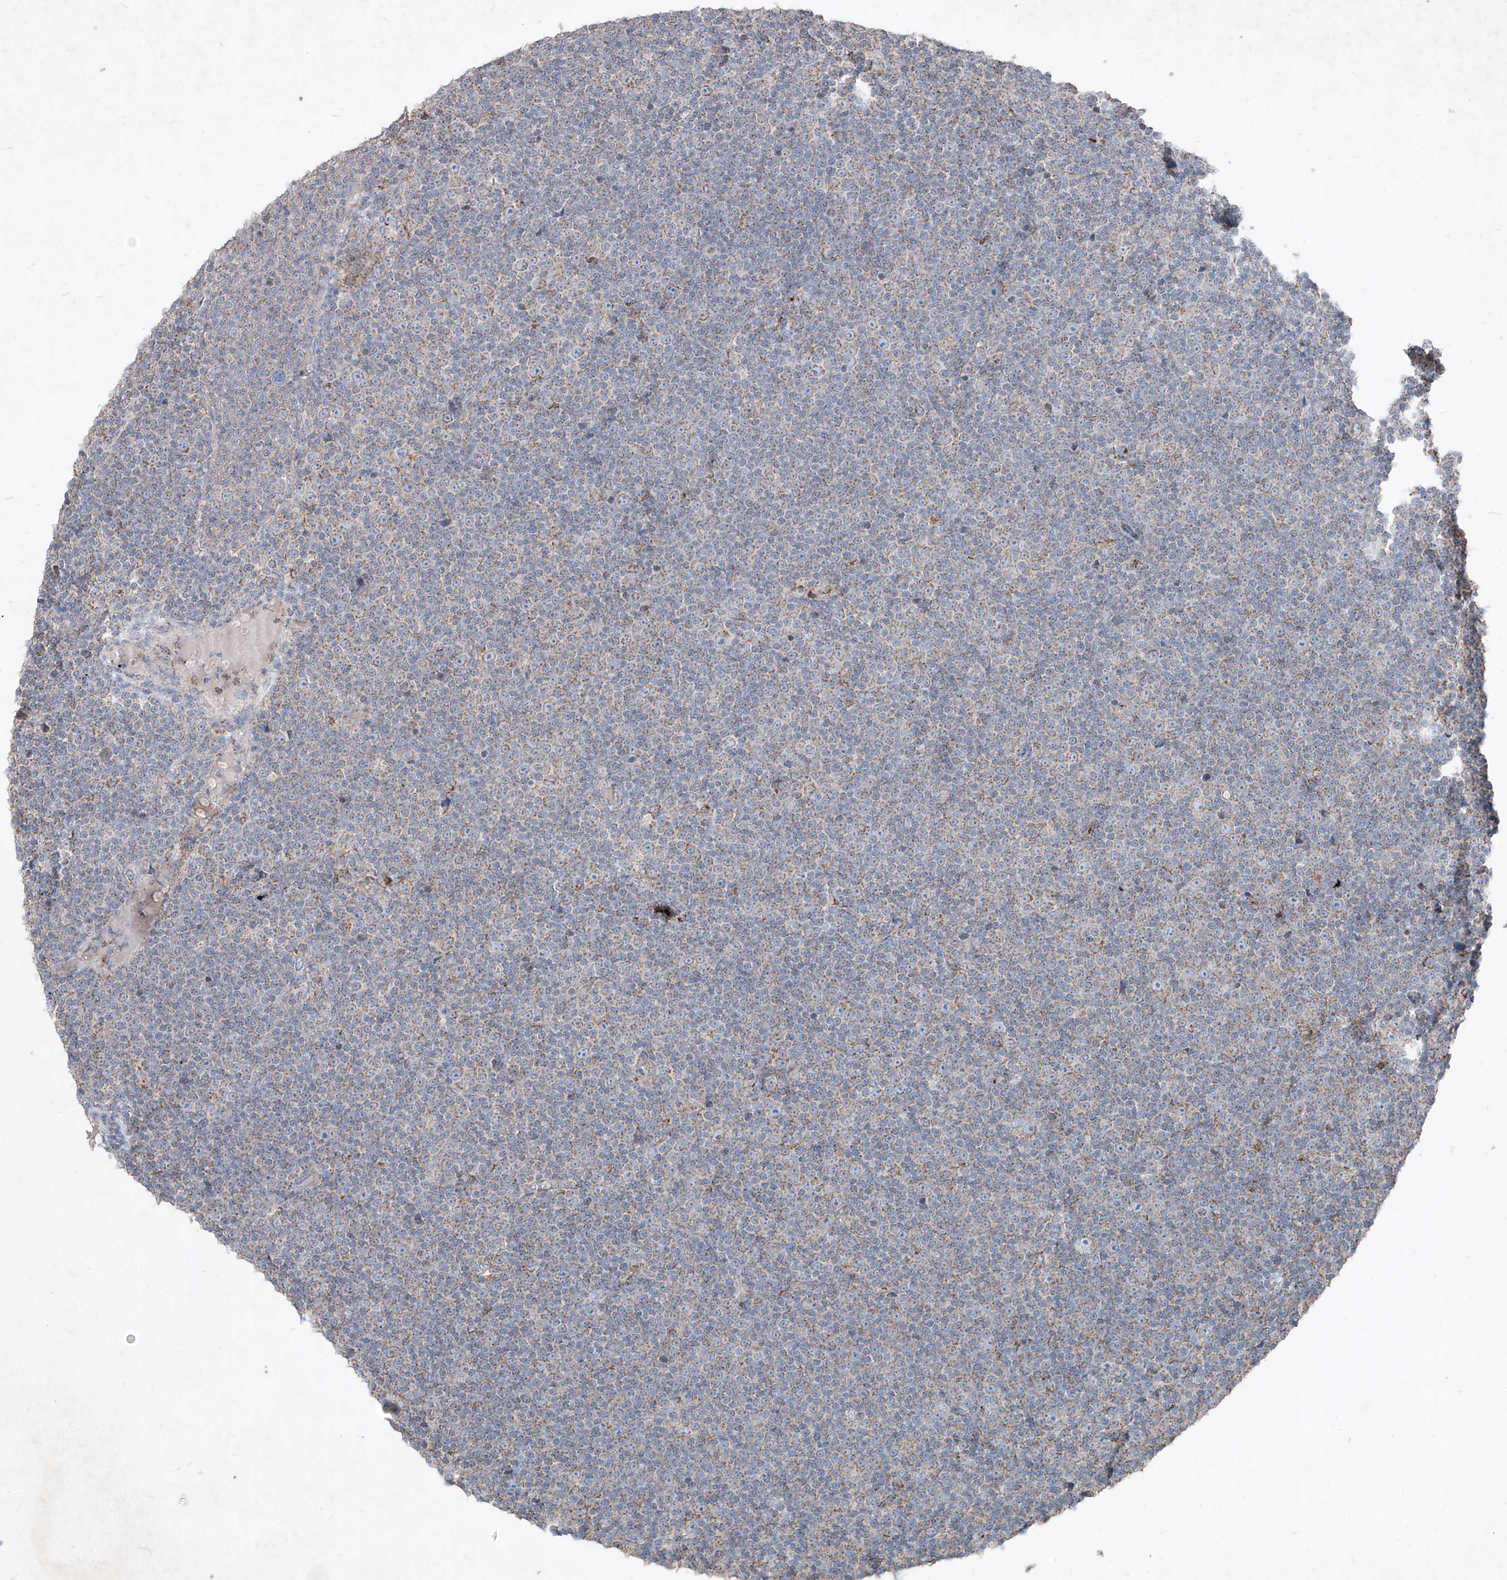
{"staining": {"intensity": "weak", "quantity": "25%-75%", "location": "cytoplasmic/membranous"}, "tissue": "lymphoma", "cell_type": "Tumor cells", "image_type": "cancer", "snomed": [{"axis": "morphology", "description": "Malignant lymphoma, non-Hodgkin's type, Low grade"}, {"axis": "topography", "description": "Lymph node"}], "caption": "Brown immunohistochemical staining in lymphoma reveals weak cytoplasmic/membranous staining in approximately 25%-75% of tumor cells.", "gene": "ABCD3", "patient": {"sex": "female", "age": 67}}